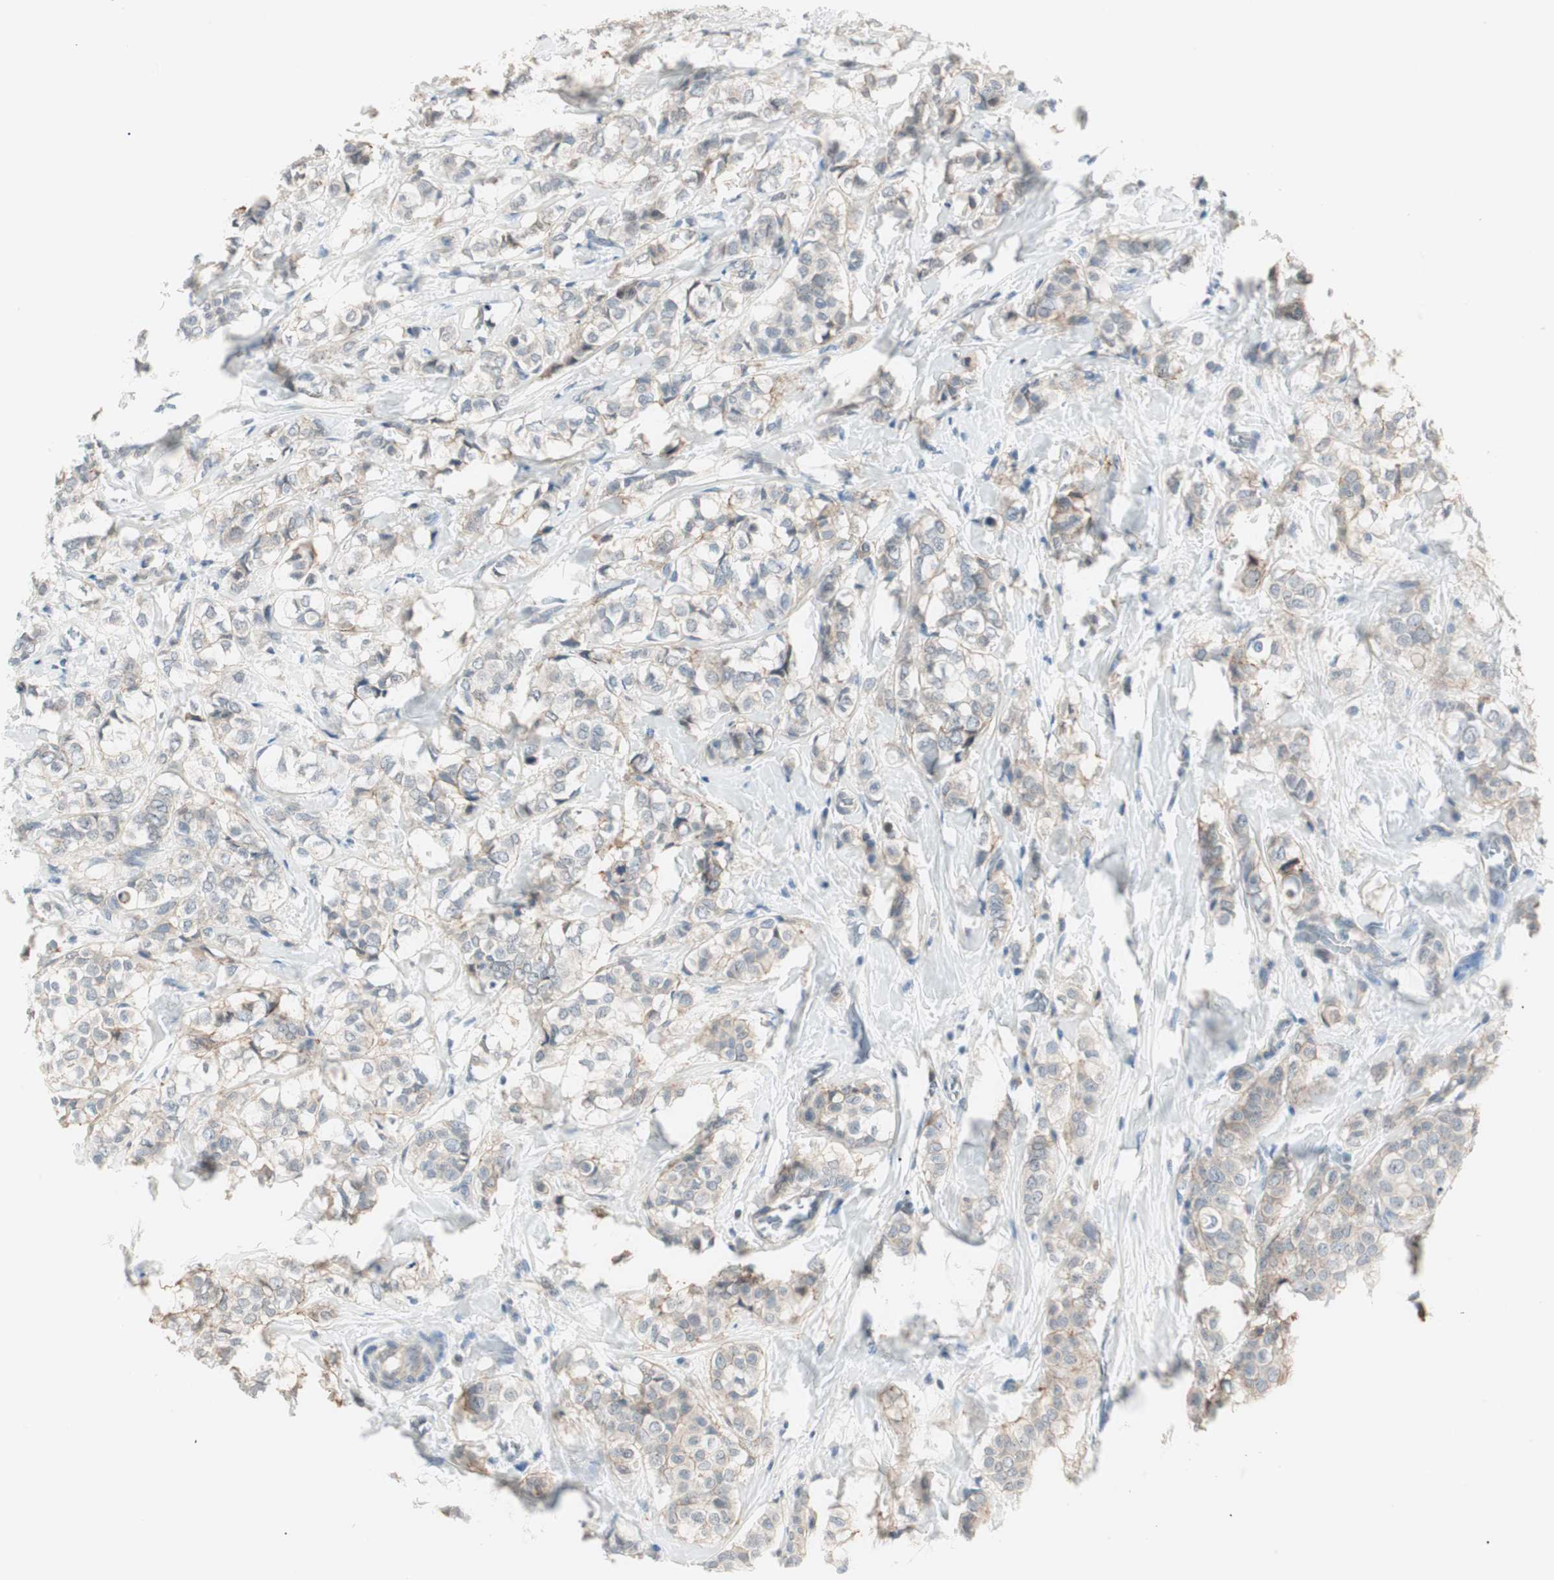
{"staining": {"intensity": "weak", "quantity": "<25%", "location": "cytoplasmic/membranous"}, "tissue": "breast cancer", "cell_type": "Tumor cells", "image_type": "cancer", "snomed": [{"axis": "morphology", "description": "Lobular carcinoma"}, {"axis": "topography", "description": "Breast"}], "caption": "An IHC histopathology image of lobular carcinoma (breast) is shown. There is no staining in tumor cells of lobular carcinoma (breast). Nuclei are stained in blue.", "gene": "ITGB4", "patient": {"sex": "female", "age": 60}}